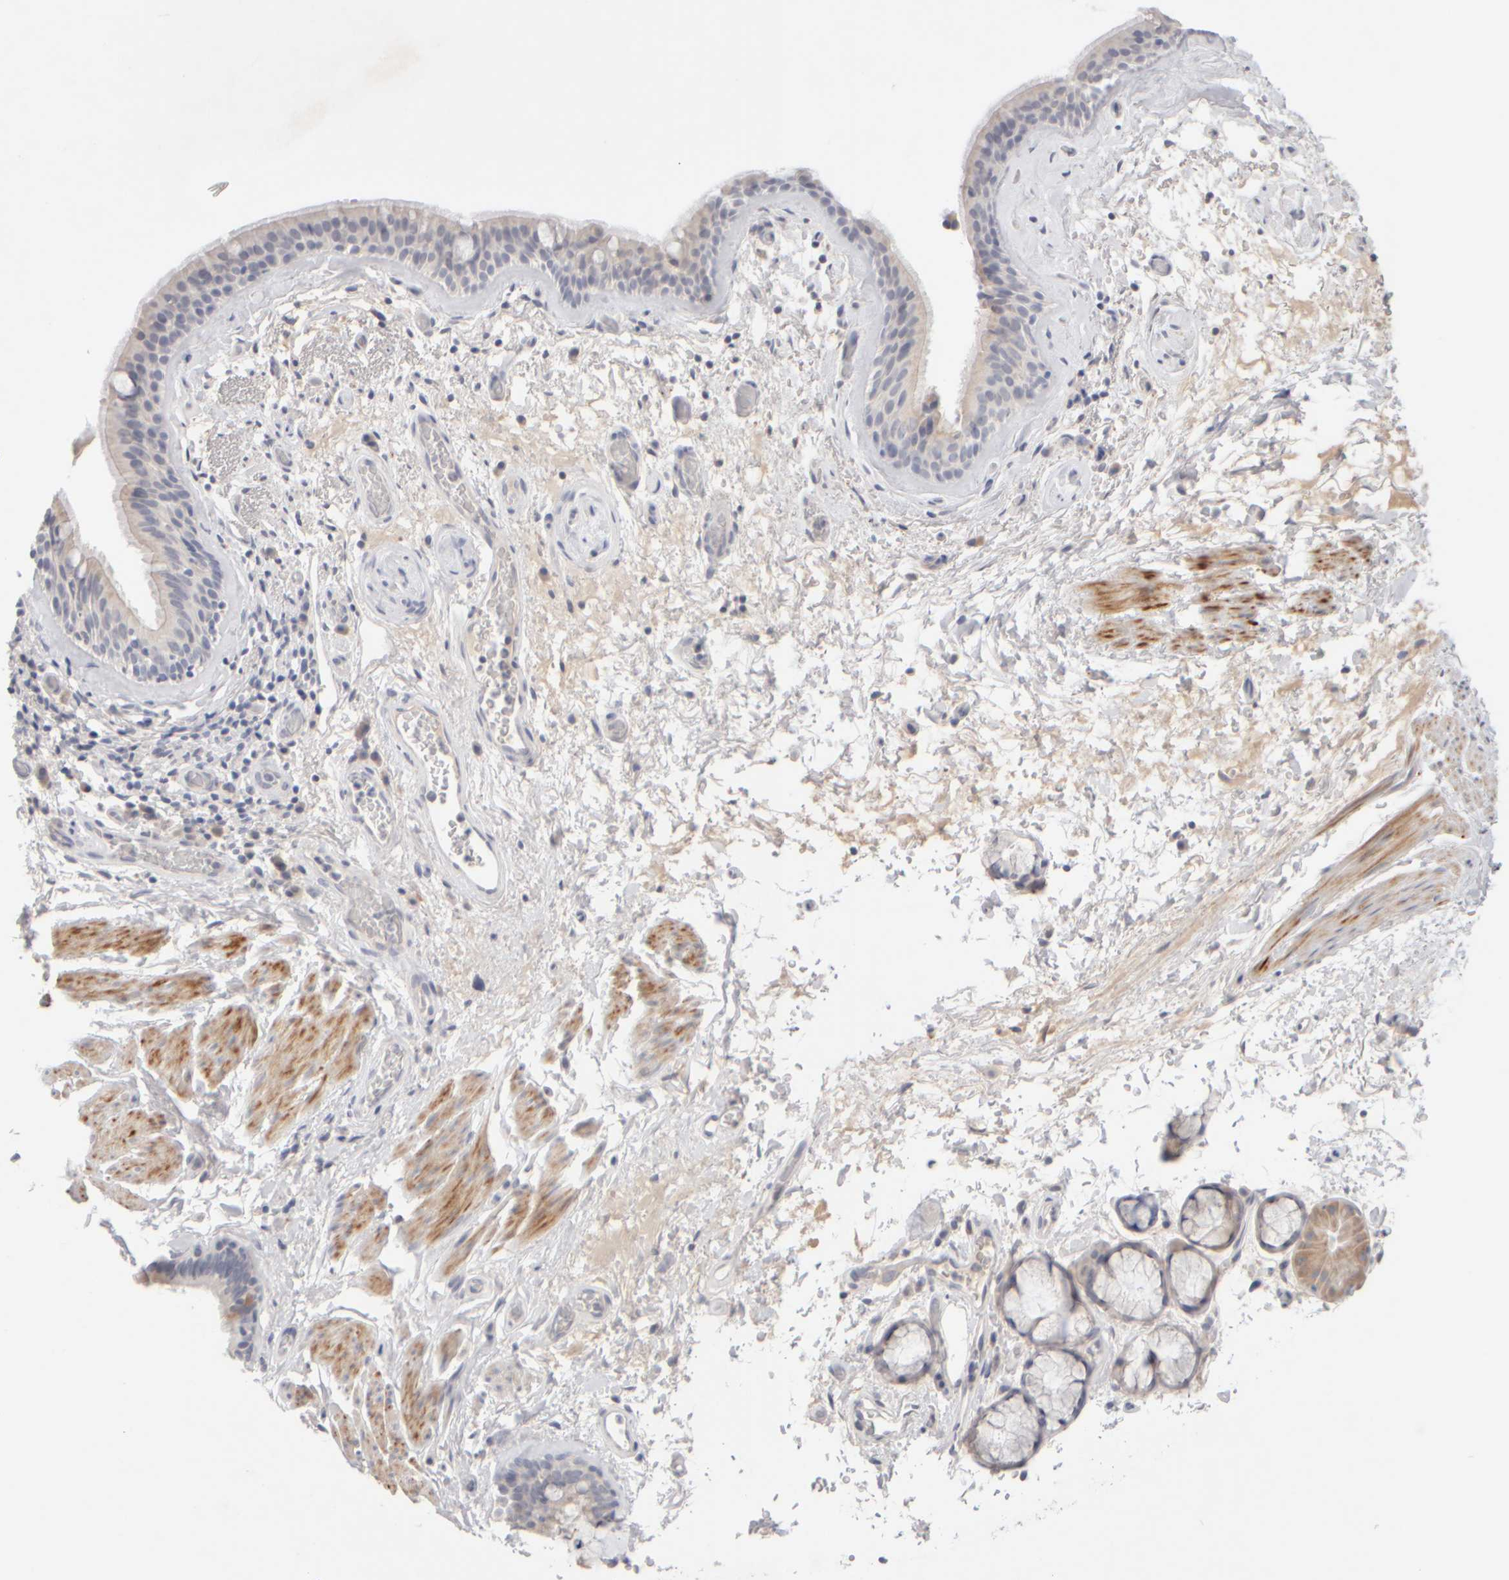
{"staining": {"intensity": "weak", "quantity": "<25%", "location": "cytoplasmic/membranous"}, "tissue": "bronchus", "cell_type": "Respiratory epithelial cells", "image_type": "normal", "snomed": [{"axis": "morphology", "description": "Normal tissue, NOS"}, {"axis": "topography", "description": "Cartilage tissue"}], "caption": "High power microscopy photomicrograph of an IHC photomicrograph of normal bronchus, revealing no significant expression in respiratory epithelial cells.", "gene": "ZNF112", "patient": {"sex": "female", "age": 63}}